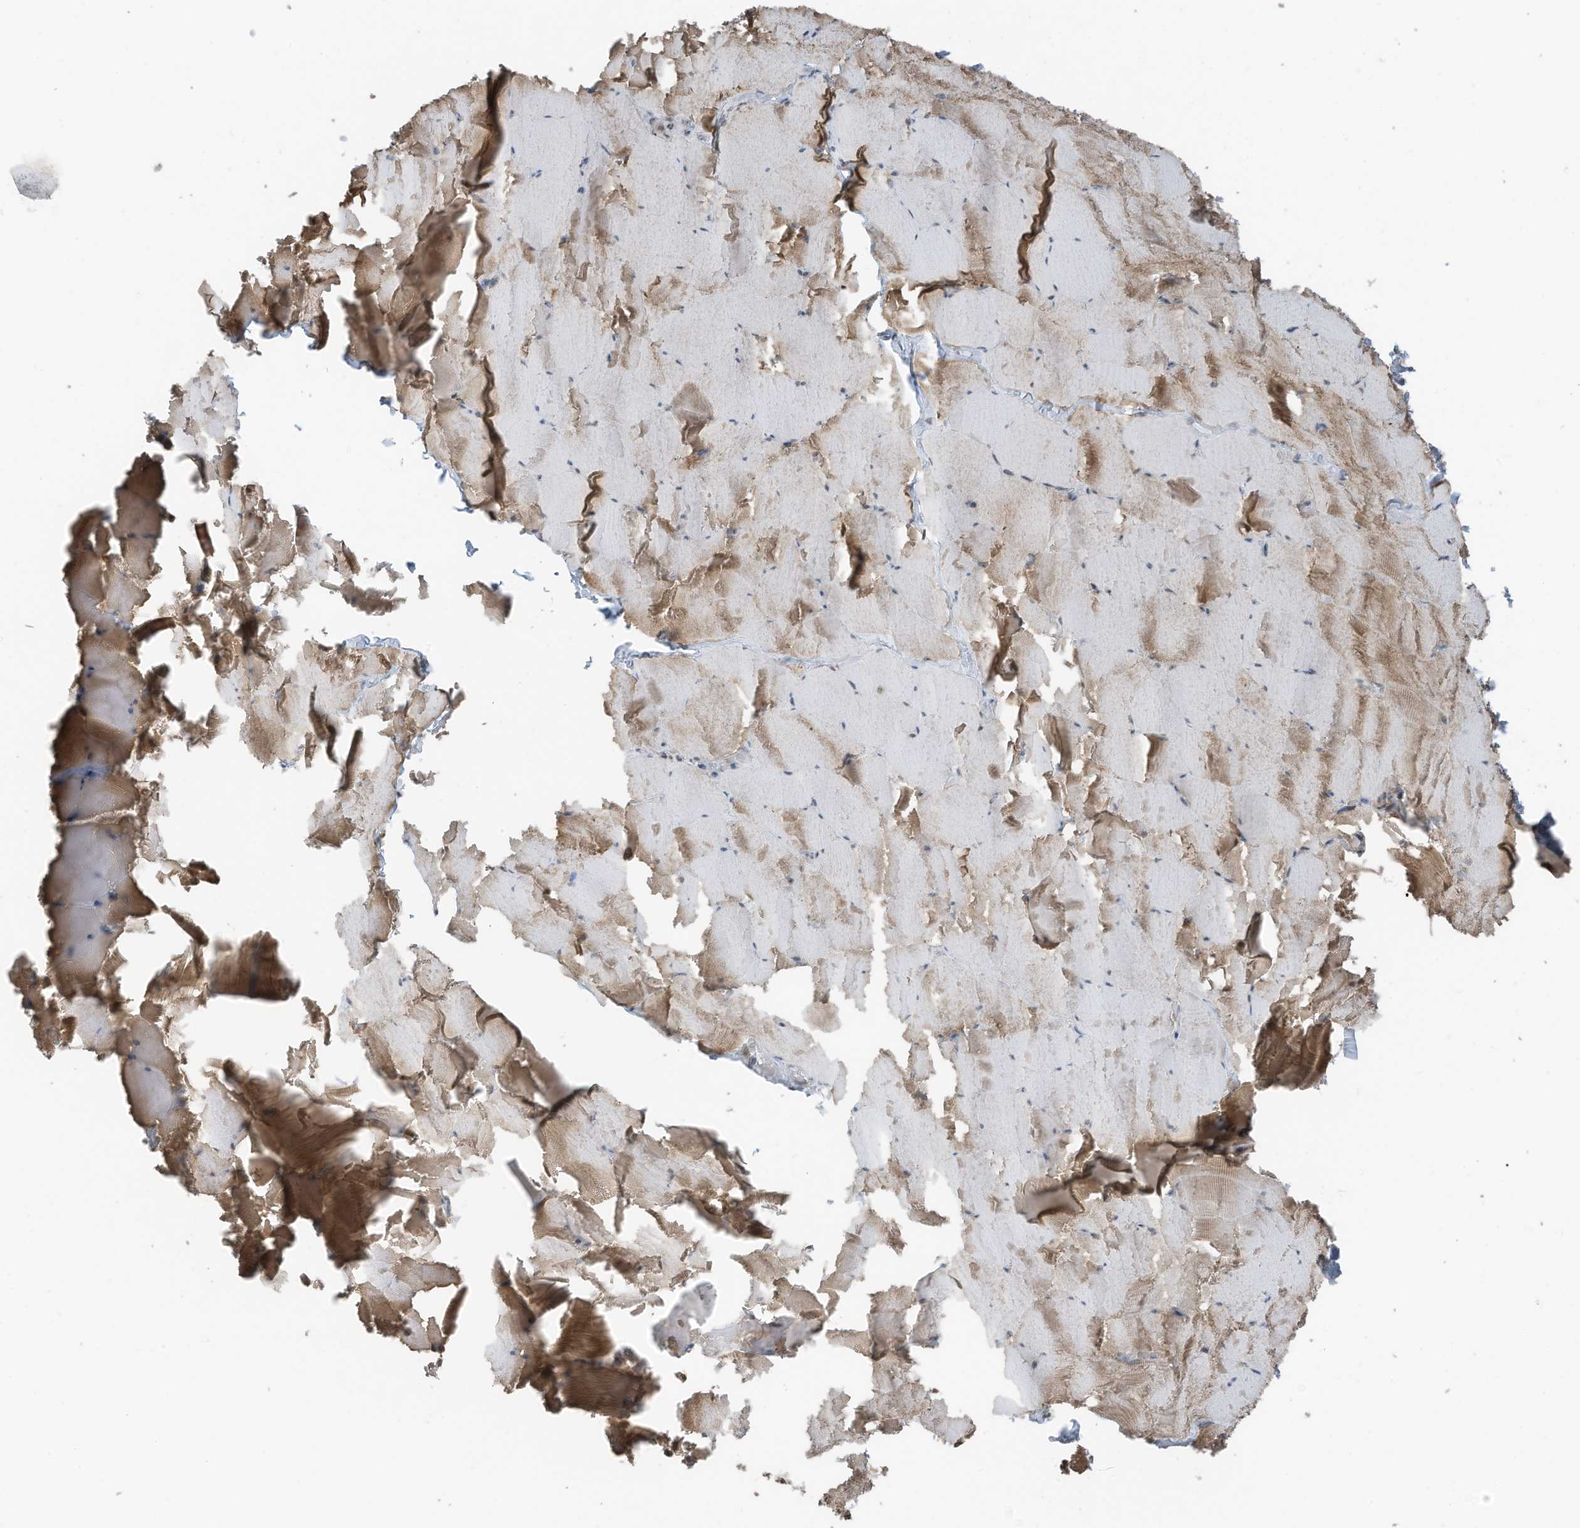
{"staining": {"intensity": "moderate", "quantity": "25%-75%", "location": "cytoplasmic/membranous"}, "tissue": "skeletal muscle", "cell_type": "Myocytes", "image_type": "normal", "snomed": [{"axis": "morphology", "description": "Normal tissue, NOS"}, {"axis": "topography", "description": "Skeletal muscle"}], "caption": "Myocytes demonstrate medium levels of moderate cytoplasmic/membranous positivity in about 25%-75% of cells in normal human skeletal muscle.", "gene": "TXNDC9", "patient": {"sex": "male", "age": 62}}